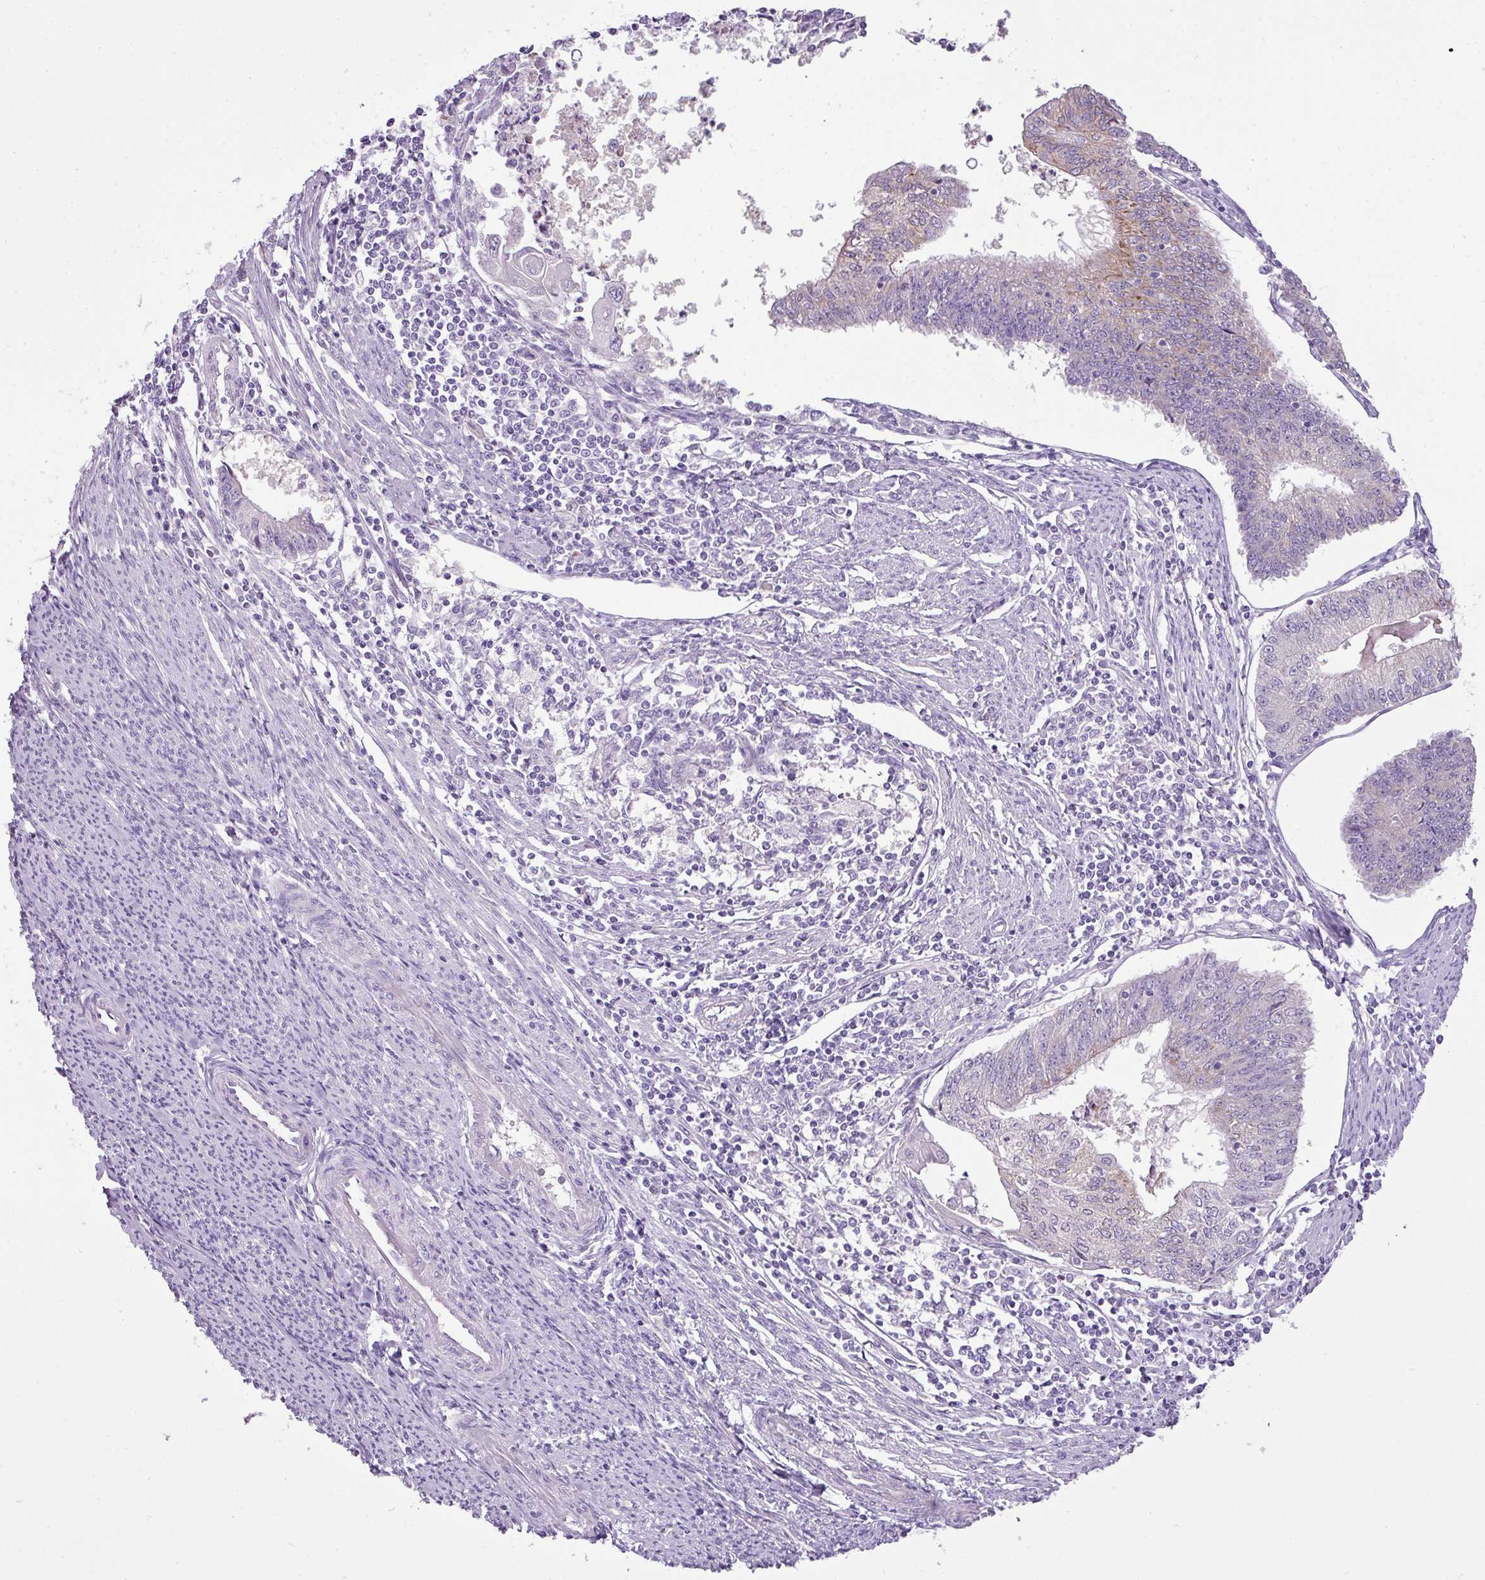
{"staining": {"intensity": "weak", "quantity": "<25%", "location": "cytoplasmic/membranous"}, "tissue": "endometrial cancer", "cell_type": "Tumor cells", "image_type": "cancer", "snomed": [{"axis": "morphology", "description": "Adenocarcinoma, NOS"}, {"axis": "topography", "description": "Endometrium"}], "caption": "Tumor cells are negative for brown protein staining in endometrial cancer. Nuclei are stained in blue.", "gene": "ENSG00000273748", "patient": {"sex": "female", "age": 56}}